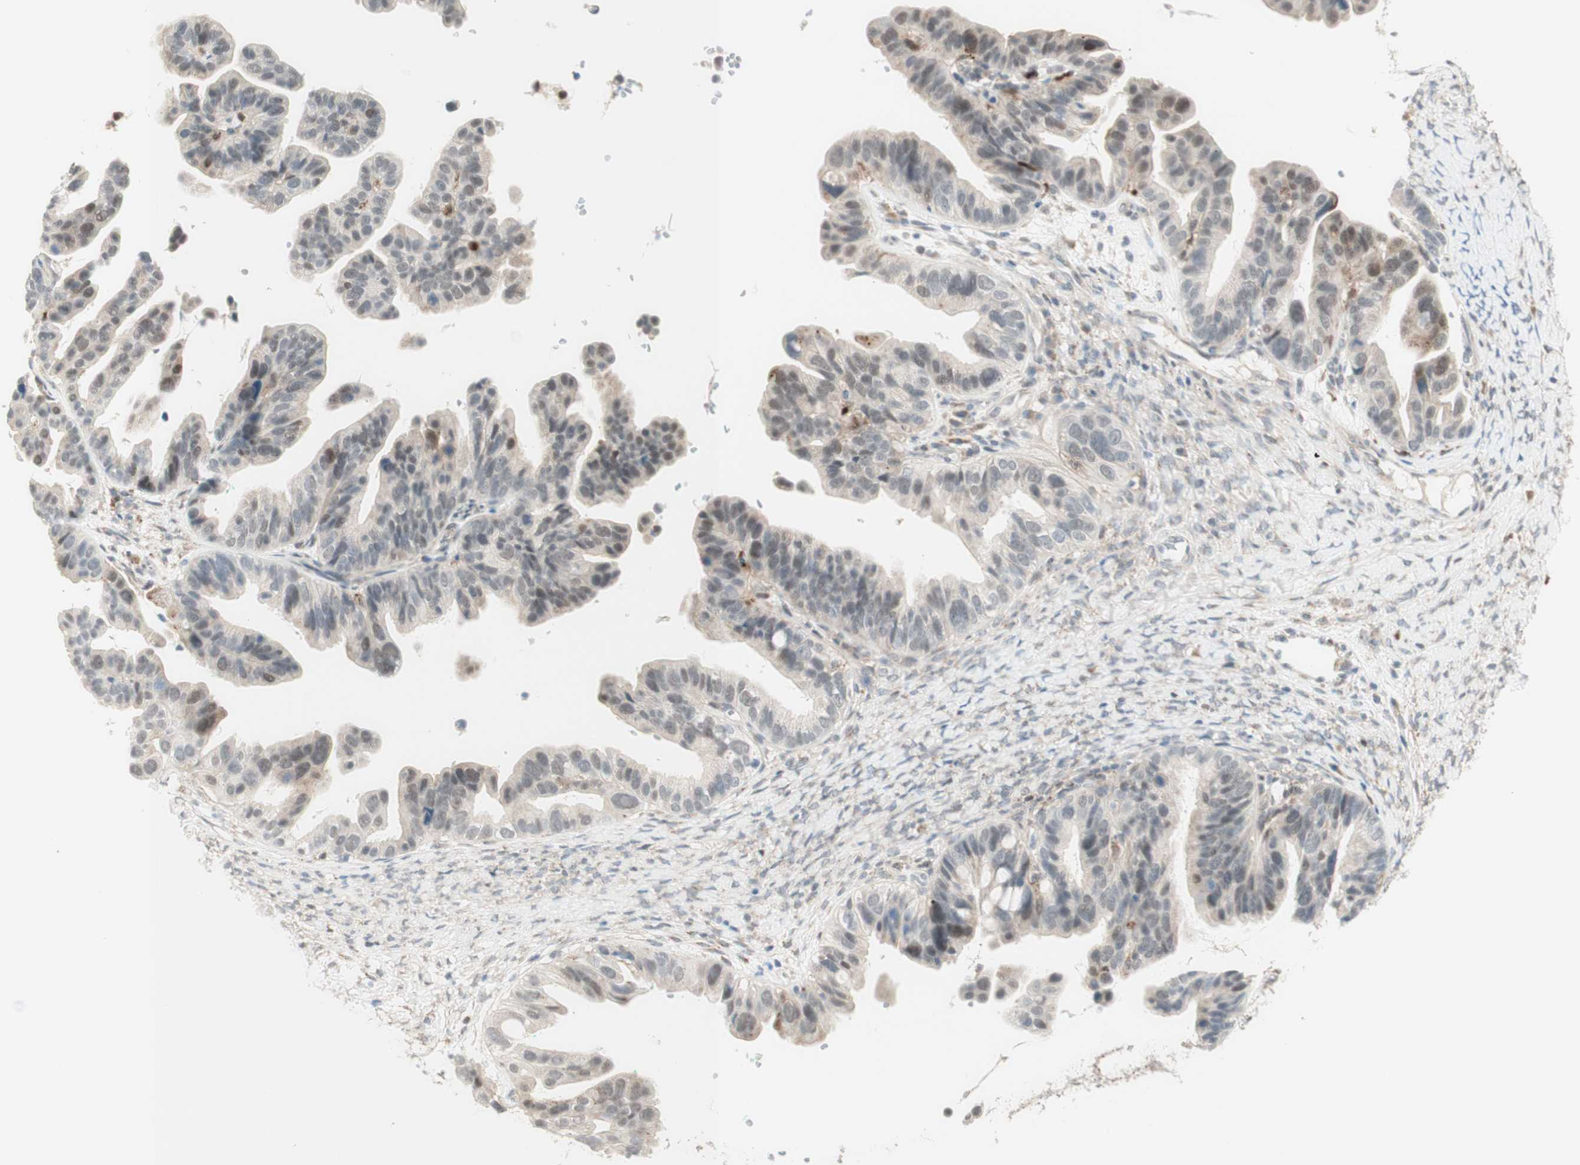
{"staining": {"intensity": "weak", "quantity": "<25%", "location": "cytoplasmic/membranous,nuclear"}, "tissue": "ovarian cancer", "cell_type": "Tumor cells", "image_type": "cancer", "snomed": [{"axis": "morphology", "description": "Cystadenocarcinoma, serous, NOS"}, {"axis": "topography", "description": "Ovary"}], "caption": "Tumor cells are negative for protein expression in human ovarian serous cystadenocarcinoma. The staining is performed using DAB brown chromogen with nuclei counter-stained in using hematoxylin.", "gene": "GAPT", "patient": {"sex": "female", "age": 56}}